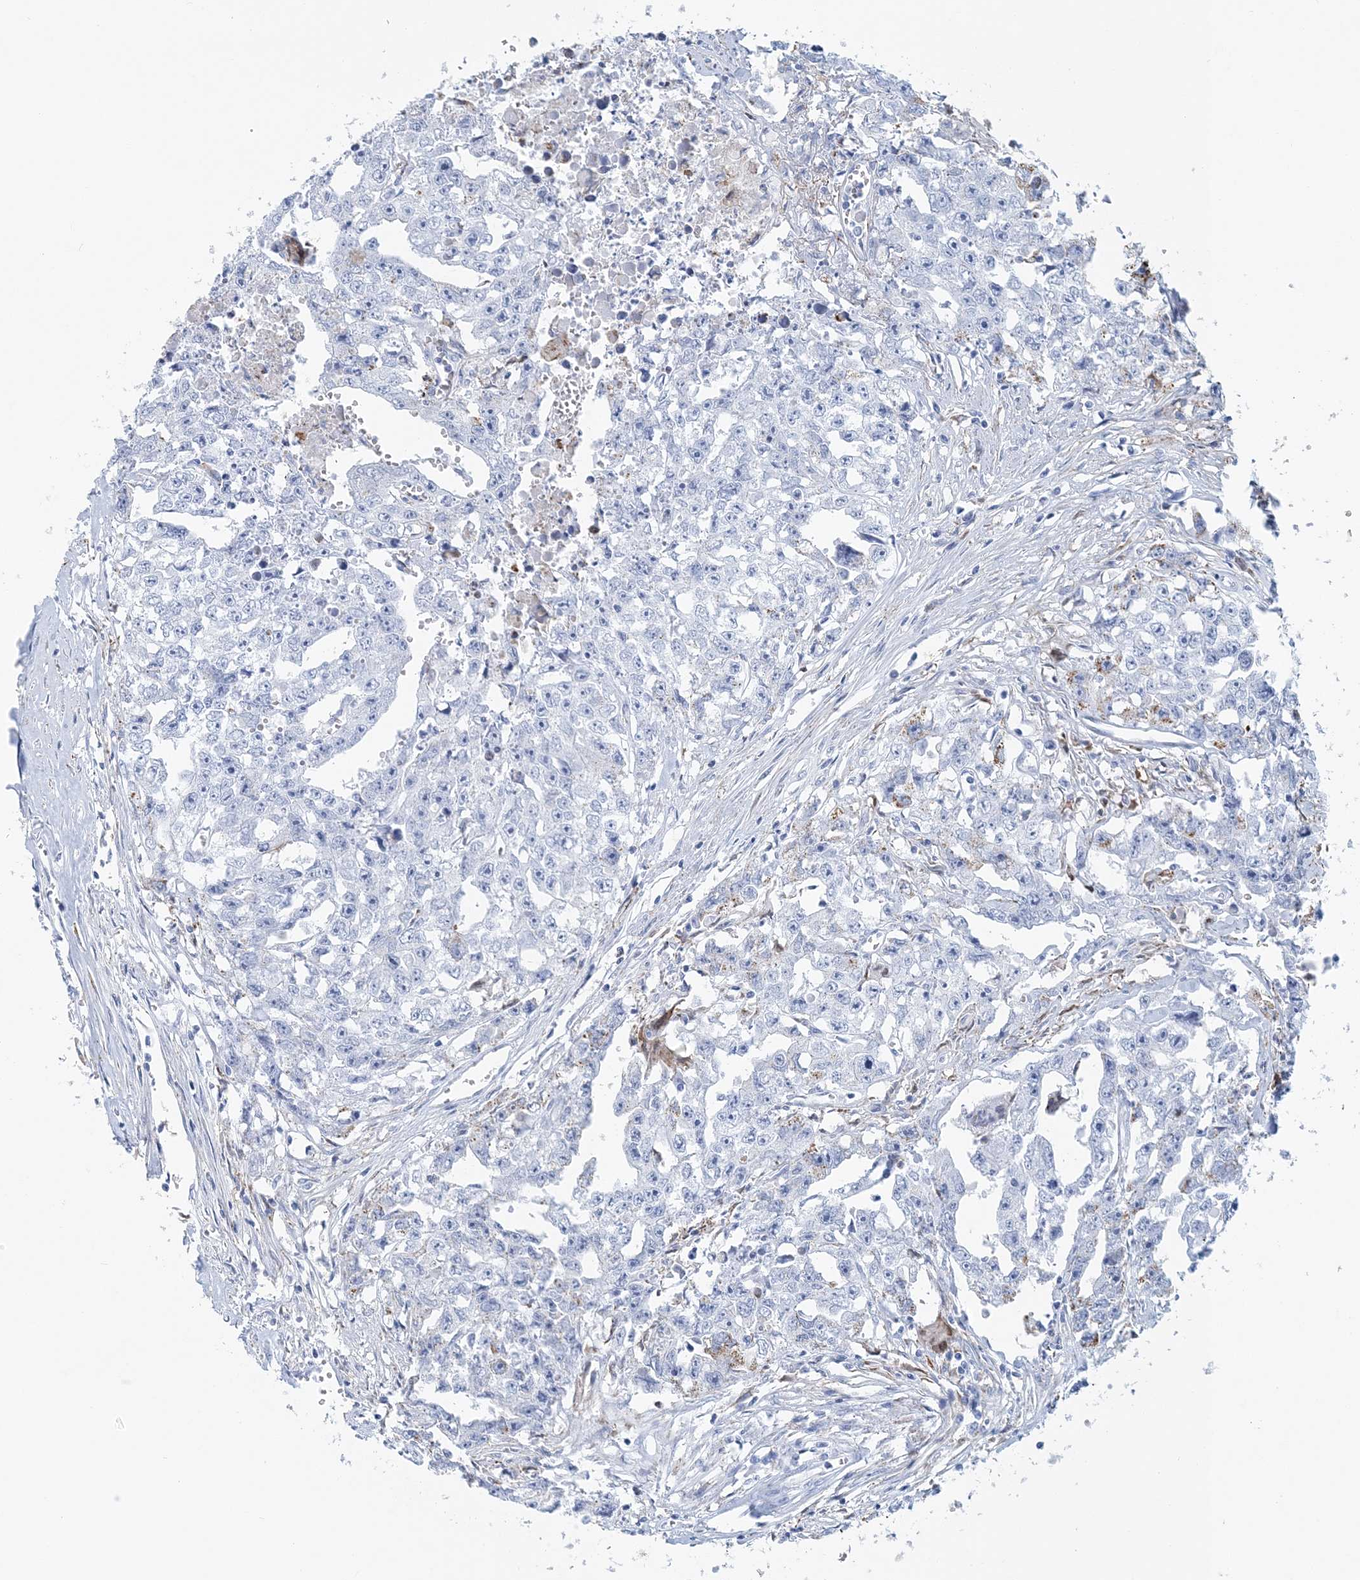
{"staining": {"intensity": "negative", "quantity": "none", "location": "none"}, "tissue": "testis cancer", "cell_type": "Tumor cells", "image_type": "cancer", "snomed": [{"axis": "morphology", "description": "Seminoma, NOS"}, {"axis": "morphology", "description": "Carcinoma, Embryonal, NOS"}, {"axis": "topography", "description": "Testis"}], "caption": "A high-resolution photomicrograph shows IHC staining of embryonal carcinoma (testis), which exhibits no significant expression in tumor cells. The staining was performed using DAB (3,3'-diaminobenzidine) to visualize the protein expression in brown, while the nuclei were stained in blue with hematoxylin (Magnification: 20x).", "gene": "NKX6-1", "patient": {"sex": "male", "age": 43}}